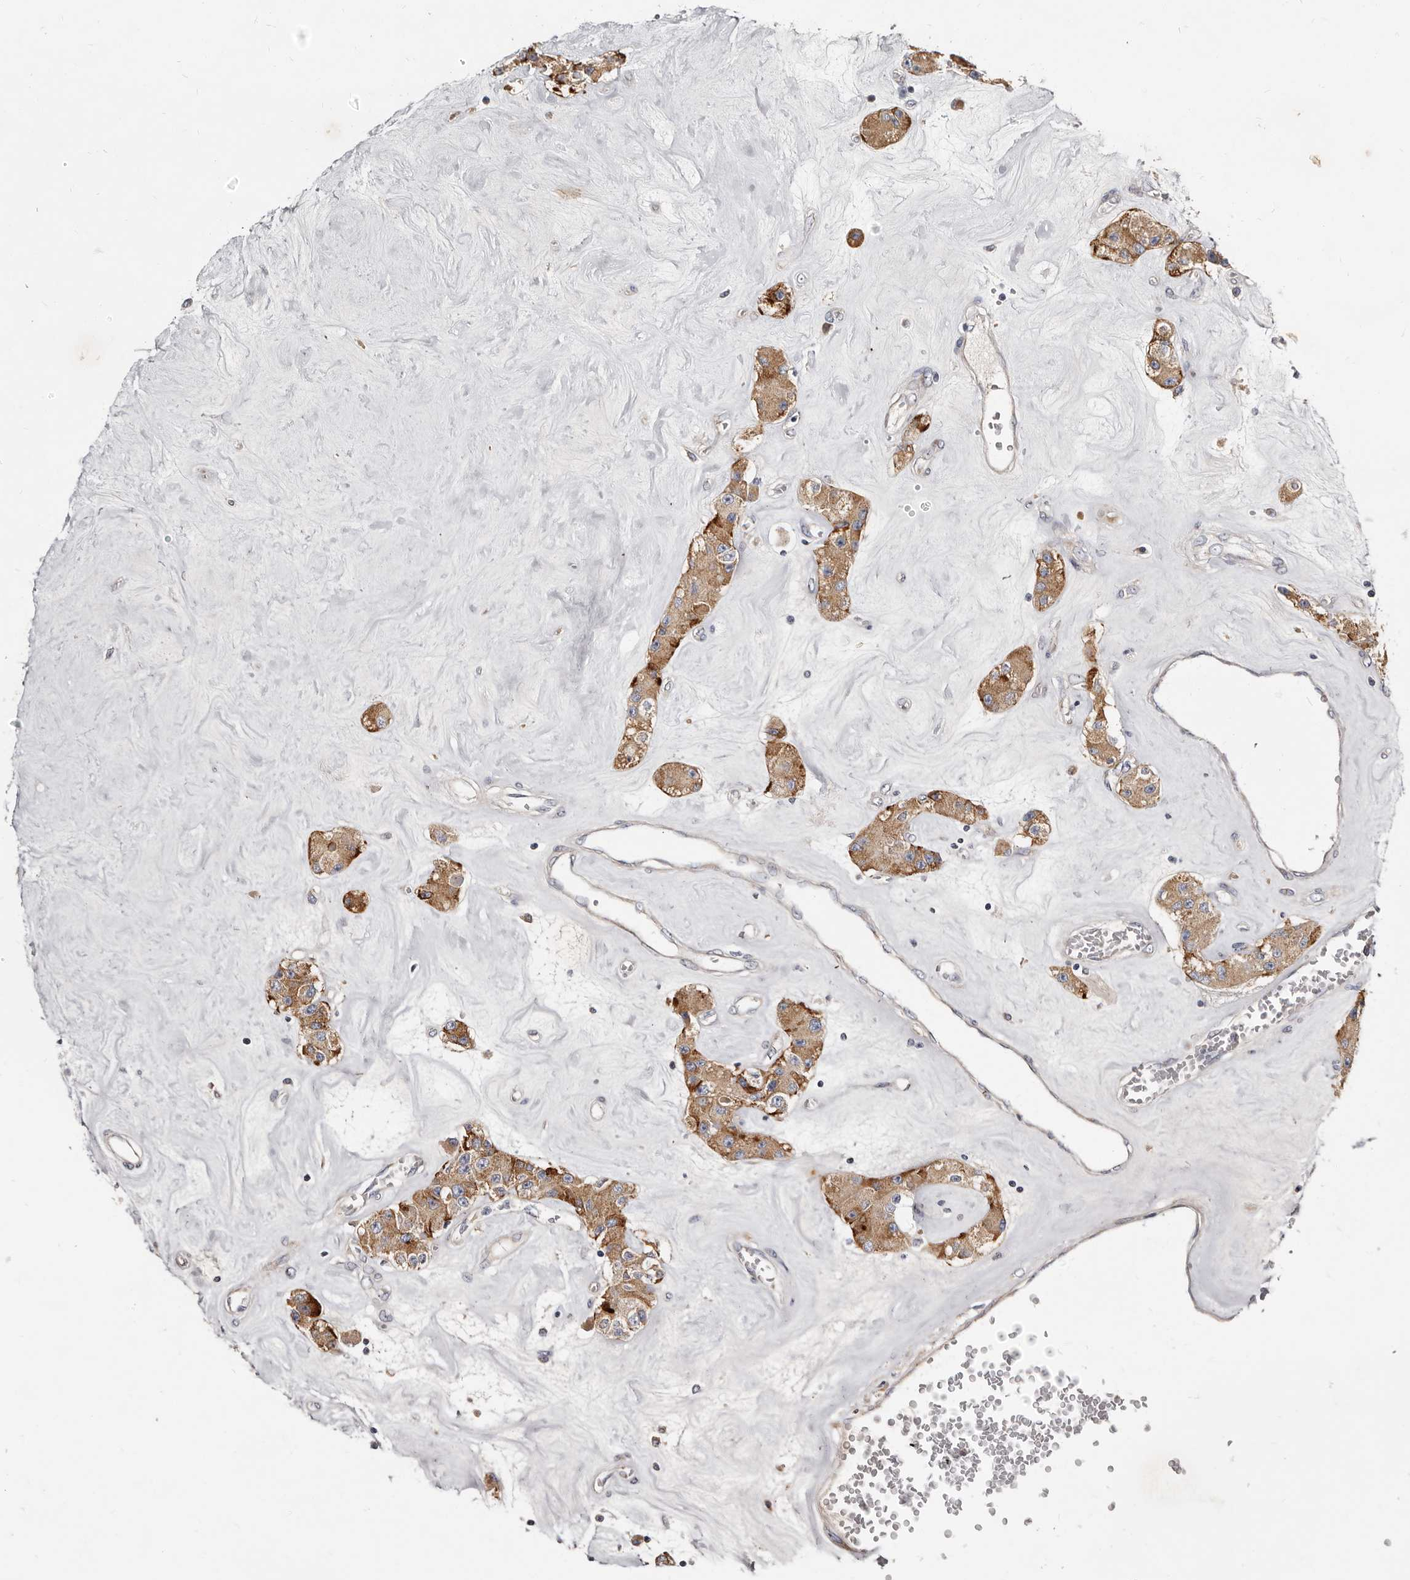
{"staining": {"intensity": "moderate", "quantity": ">75%", "location": "cytoplasmic/membranous"}, "tissue": "carcinoid", "cell_type": "Tumor cells", "image_type": "cancer", "snomed": [{"axis": "morphology", "description": "Carcinoid, malignant, NOS"}, {"axis": "topography", "description": "Pancreas"}], "caption": "A micrograph showing moderate cytoplasmic/membranous positivity in about >75% of tumor cells in carcinoid, as visualized by brown immunohistochemical staining.", "gene": "ASIC5", "patient": {"sex": "male", "age": 41}}